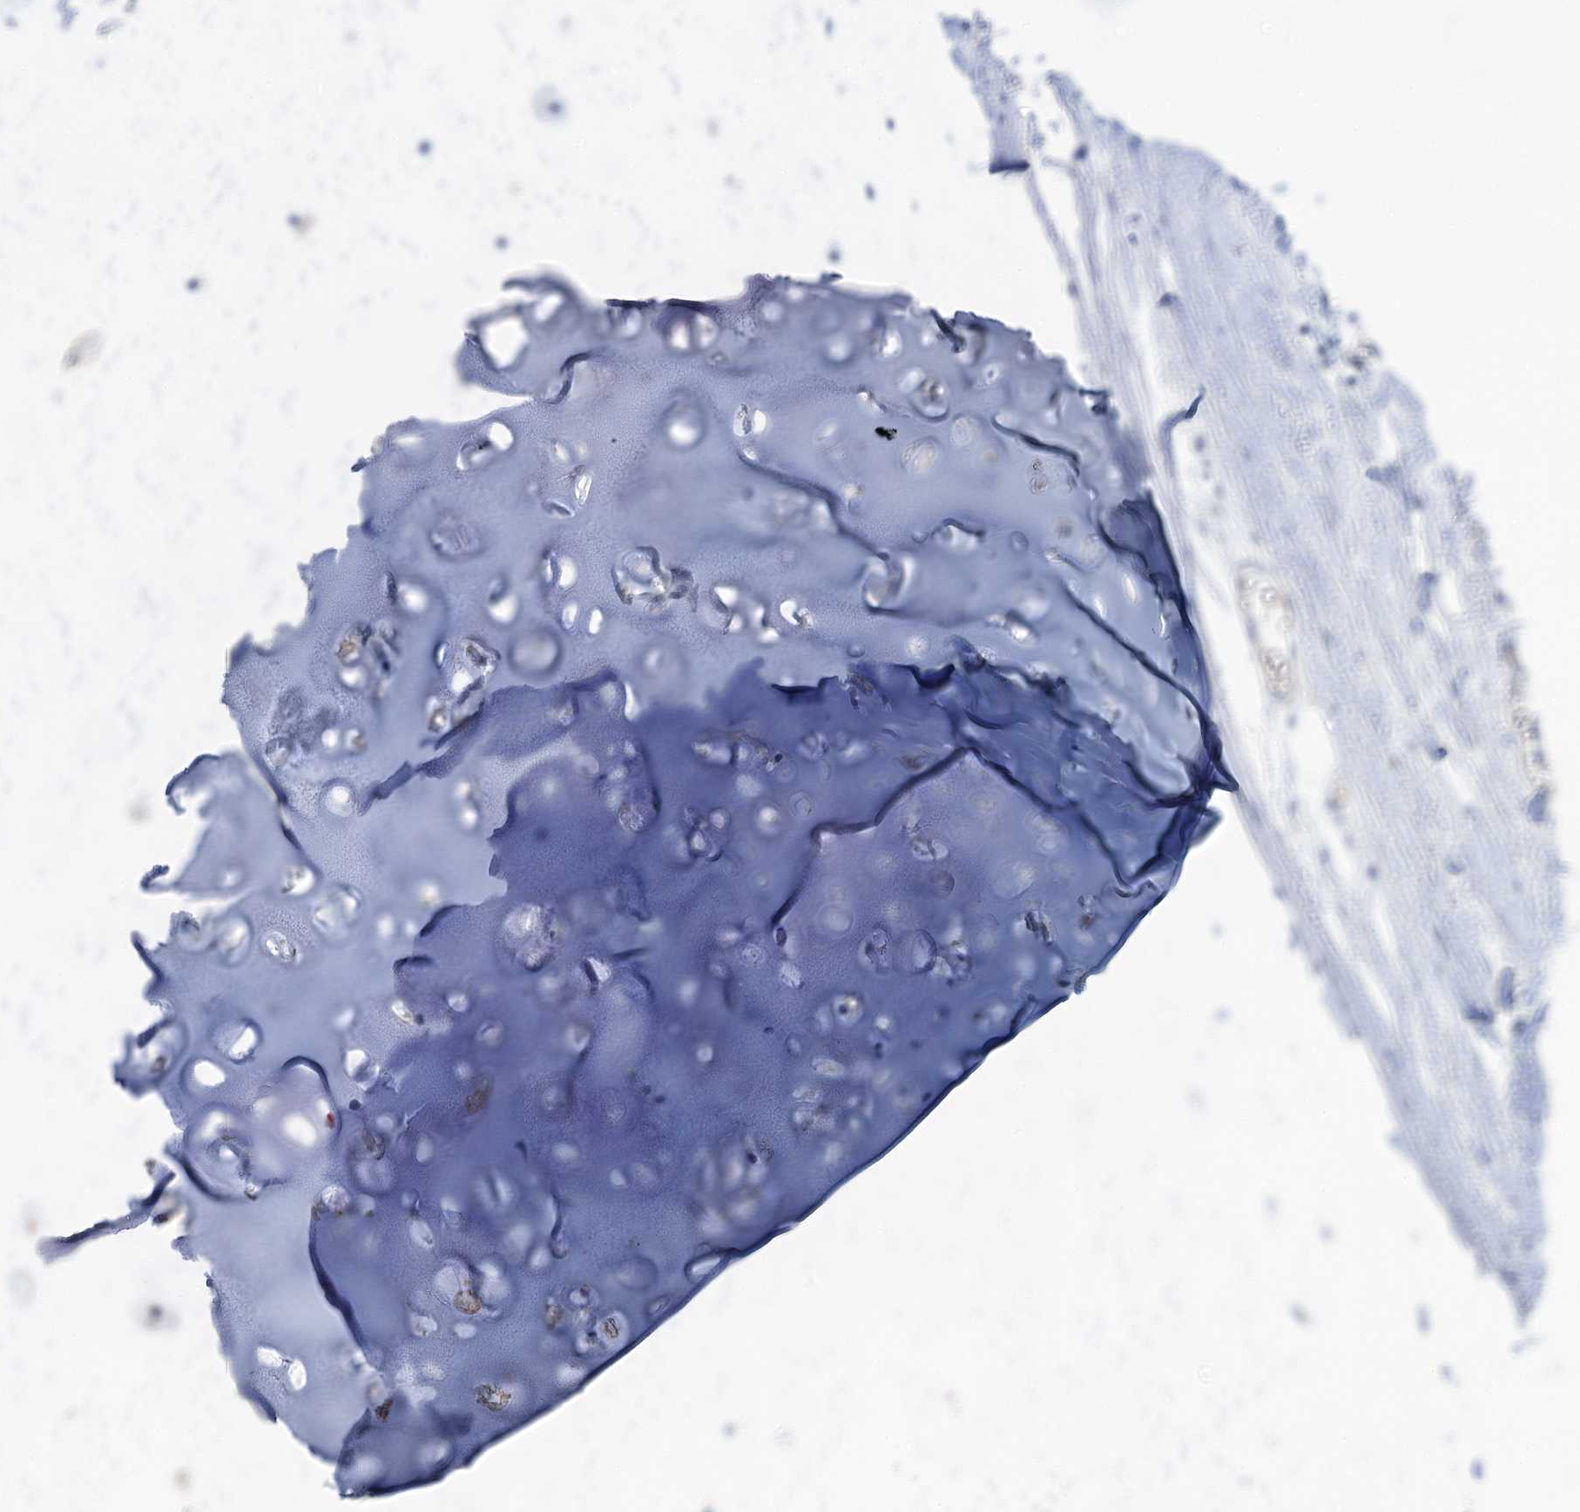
{"staining": {"intensity": "negative", "quantity": "none", "location": "none"}, "tissue": "adipose tissue", "cell_type": "Adipocytes", "image_type": "normal", "snomed": [{"axis": "morphology", "description": "Normal tissue, NOS"}, {"axis": "topography", "description": "Lymph node"}, {"axis": "topography", "description": "Bronchus"}], "caption": "Immunohistochemistry (IHC) image of unremarkable adipose tissue: human adipose tissue stained with DAB demonstrates no significant protein staining in adipocytes.", "gene": "FAM111B", "patient": {"sex": "male", "age": 63}}